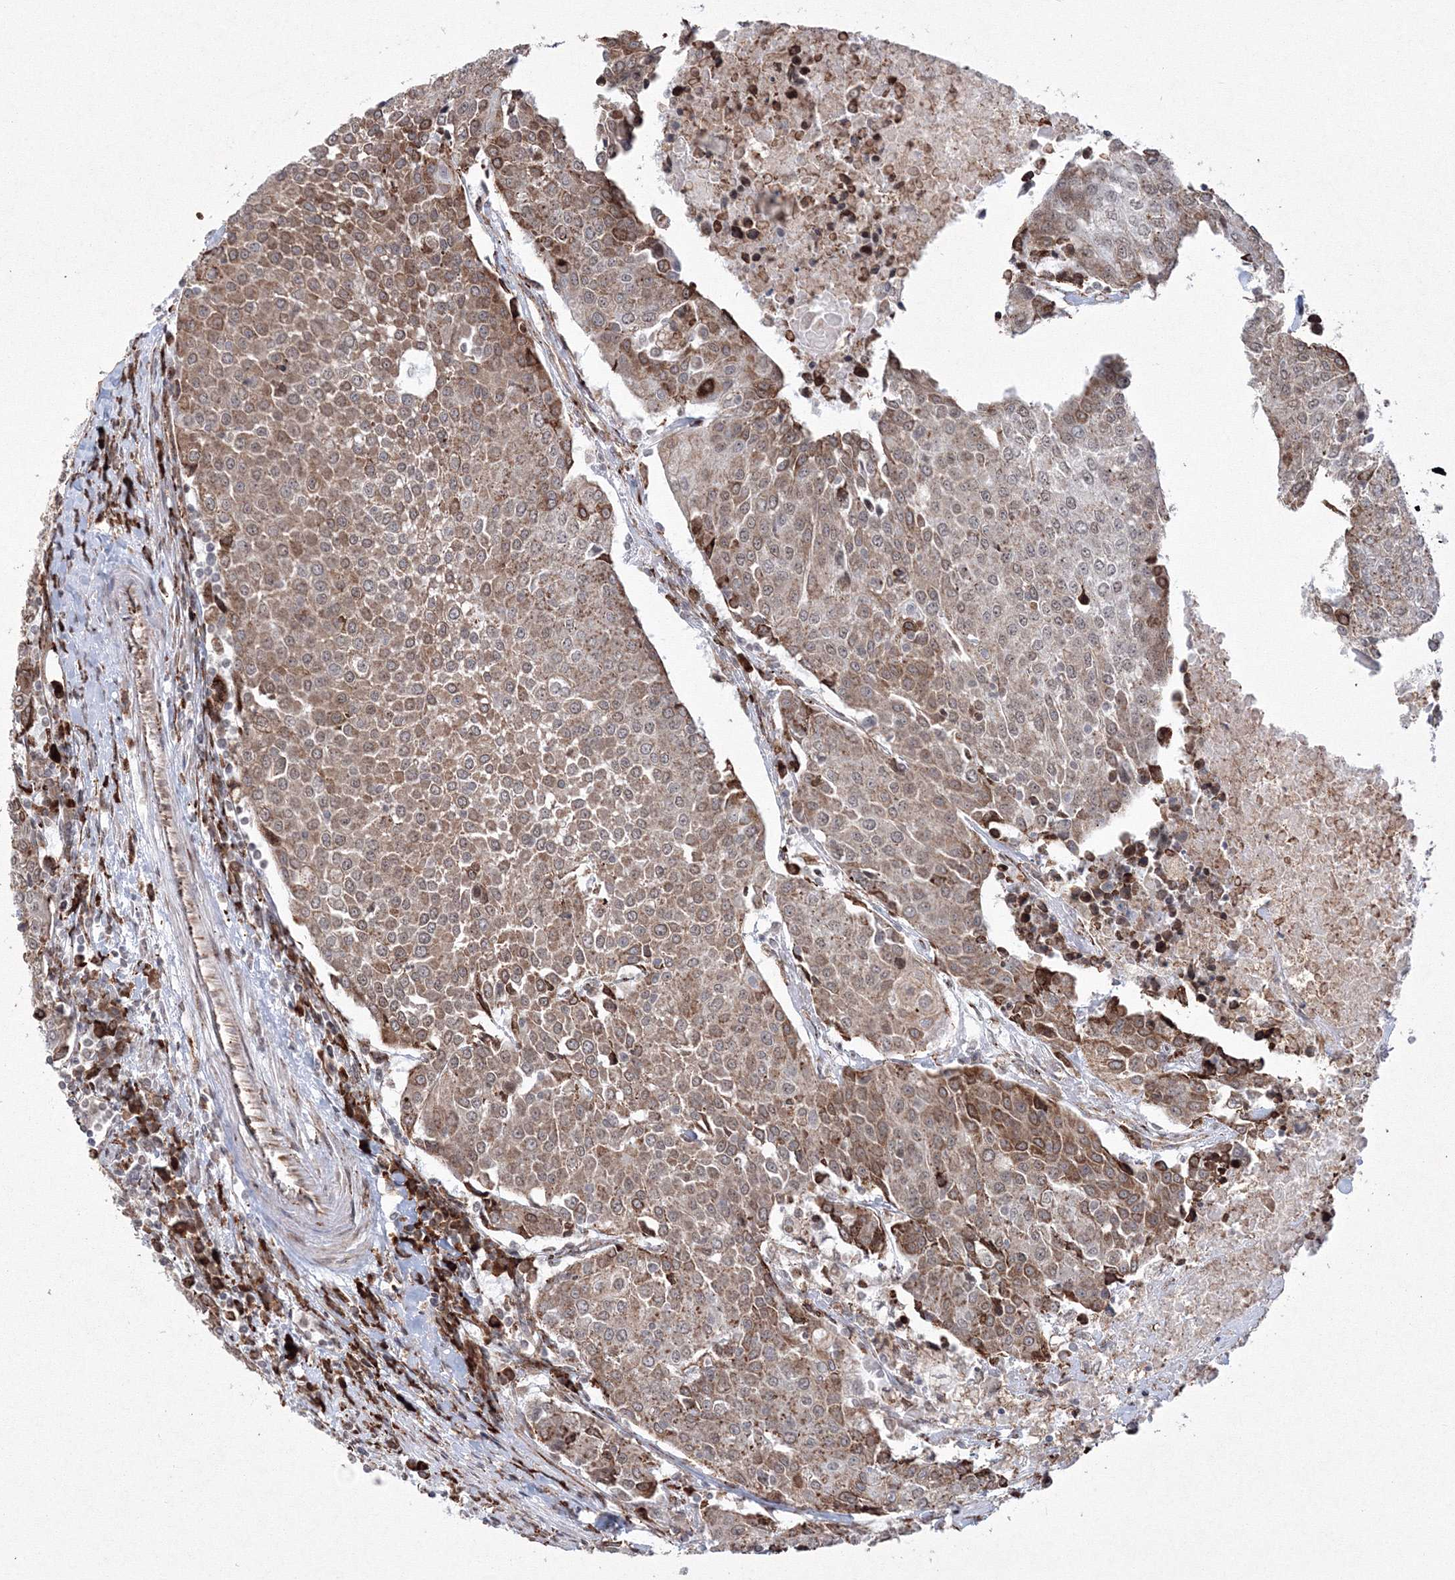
{"staining": {"intensity": "moderate", "quantity": ">75%", "location": "cytoplasmic/membranous"}, "tissue": "urothelial cancer", "cell_type": "Tumor cells", "image_type": "cancer", "snomed": [{"axis": "morphology", "description": "Urothelial carcinoma, High grade"}, {"axis": "topography", "description": "Urinary bladder"}], "caption": "Immunohistochemical staining of urothelial cancer displays moderate cytoplasmic/membranous protein staining in about >75% of tumor cells.", "gene": "EFCAB12", "patient": {"sex": "female", "age": 85}}